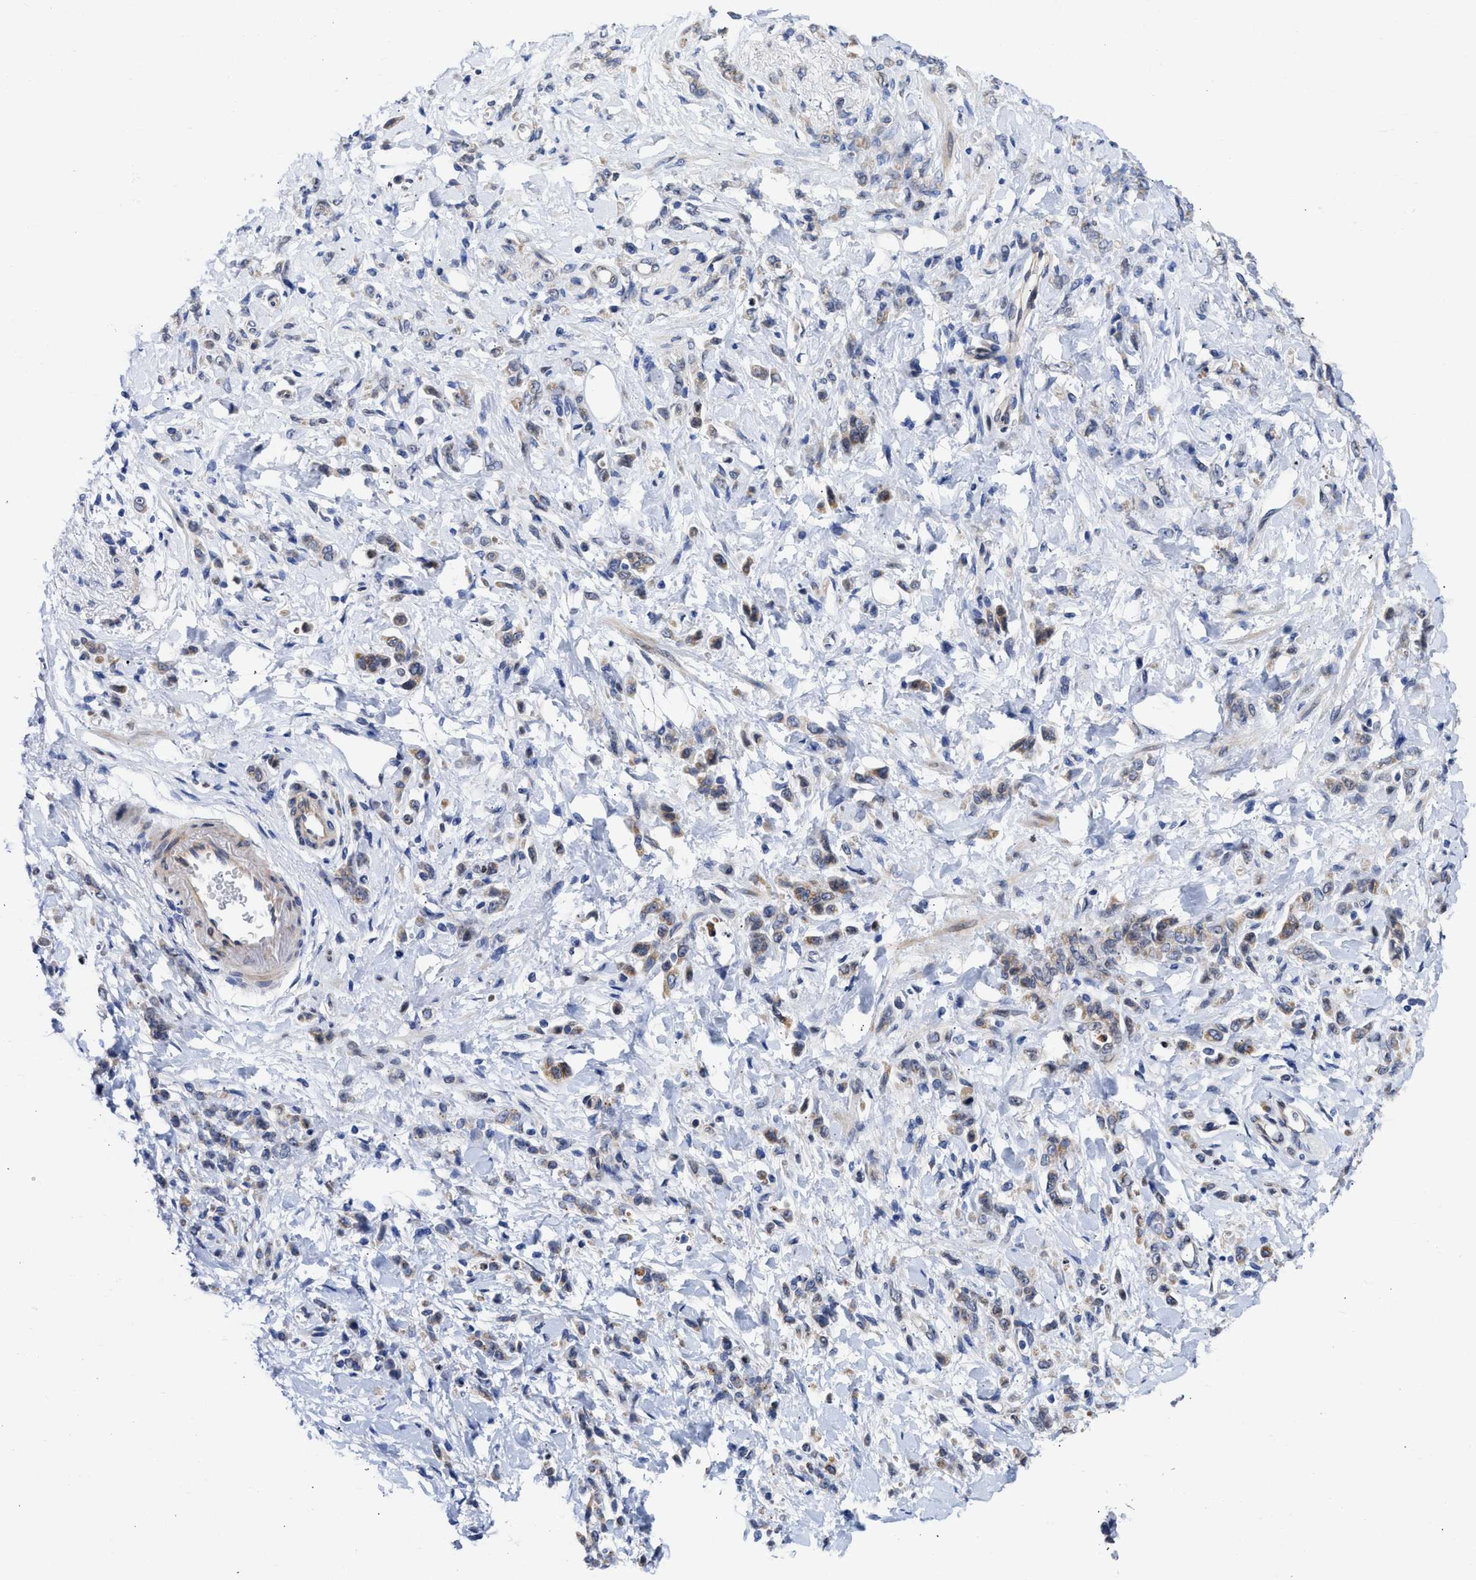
{"staining": {"intensity": "weak", "quantity": "25%-75%", "location": "cytoplasmic/membranous"}, "tissue": "stomach cancer", "cell_type": "Tumor cells", "image_type": "cancer", "snomed": [{"axis": "morphology", "description": "Normal tissue, NOS"}, {"axis": "morphology", "description": "Adenocarcinoma, NOS"}, {"axis": "topography", "description": "Stomach"}], "caption": "Immunohistochemical staining of stomach cancer reveals weak cytoplasmic/membranous protein expression in approximately 25%-75% of tumor cells.", "gene": "NUP35", "patient": {"sex": "male", "age": 82}}